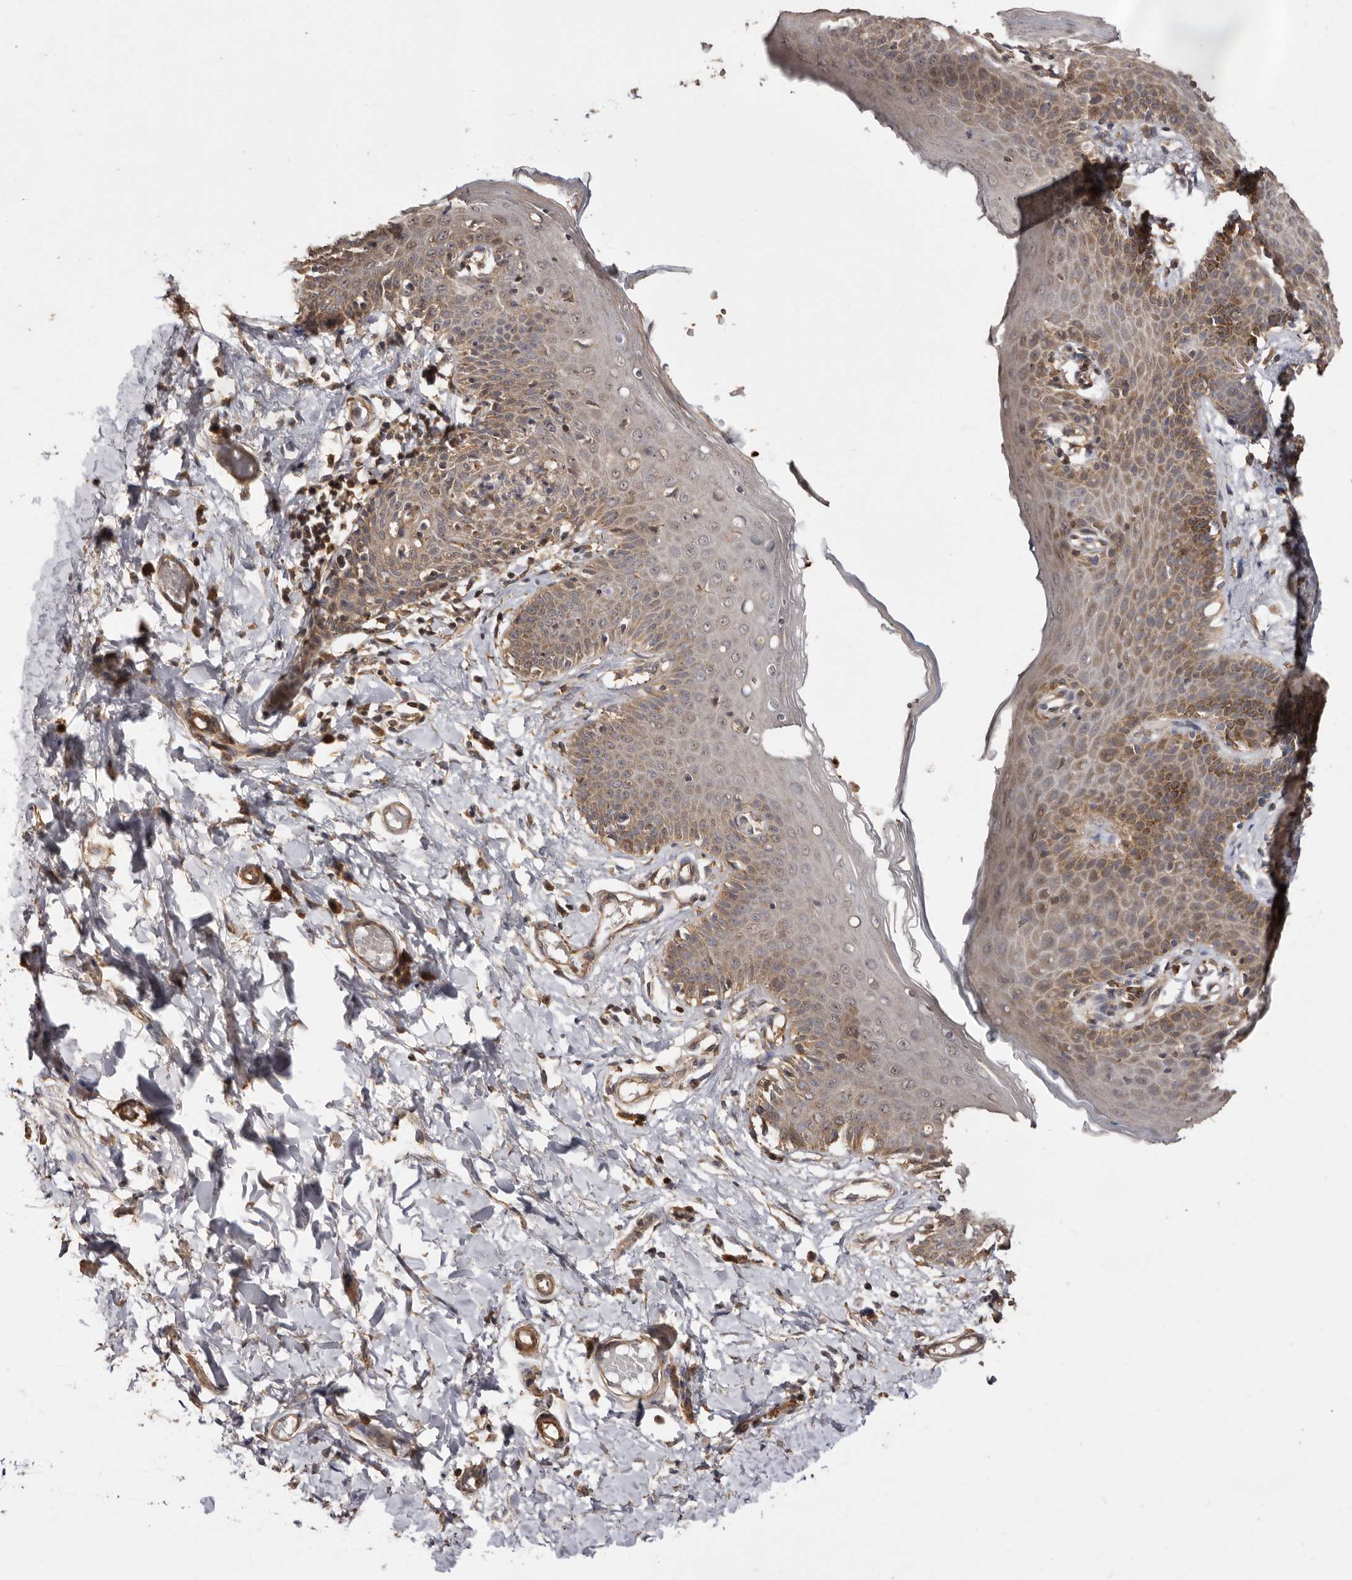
{"staining": {"intensity": "moderate", "quantity": ">75%", "location": "cytoplasmic/membranous"}, "tissue": "skin", "cell_type": "Epidermal cells", "image_type": "normal", "snomed": [{"axis": "morphology", "description": "Normal tissue, NOS"}, {"axis": "topography", "description": "Vulva"}], "caption": "Immunohistochemistry staining of normal skin, which reveals medium levels of moderate cytoplasmic/membranous positivity in approximately >75% of epidermal cells indicating moderate cytoplasmic/membranous protein positivity. The staining was performed using DAB (brown) for protein detection and nuclei were counterstained in hematoxylin (blue).", "gene": "COQ8B", "patient": {"sex": "female", "age": 66}}